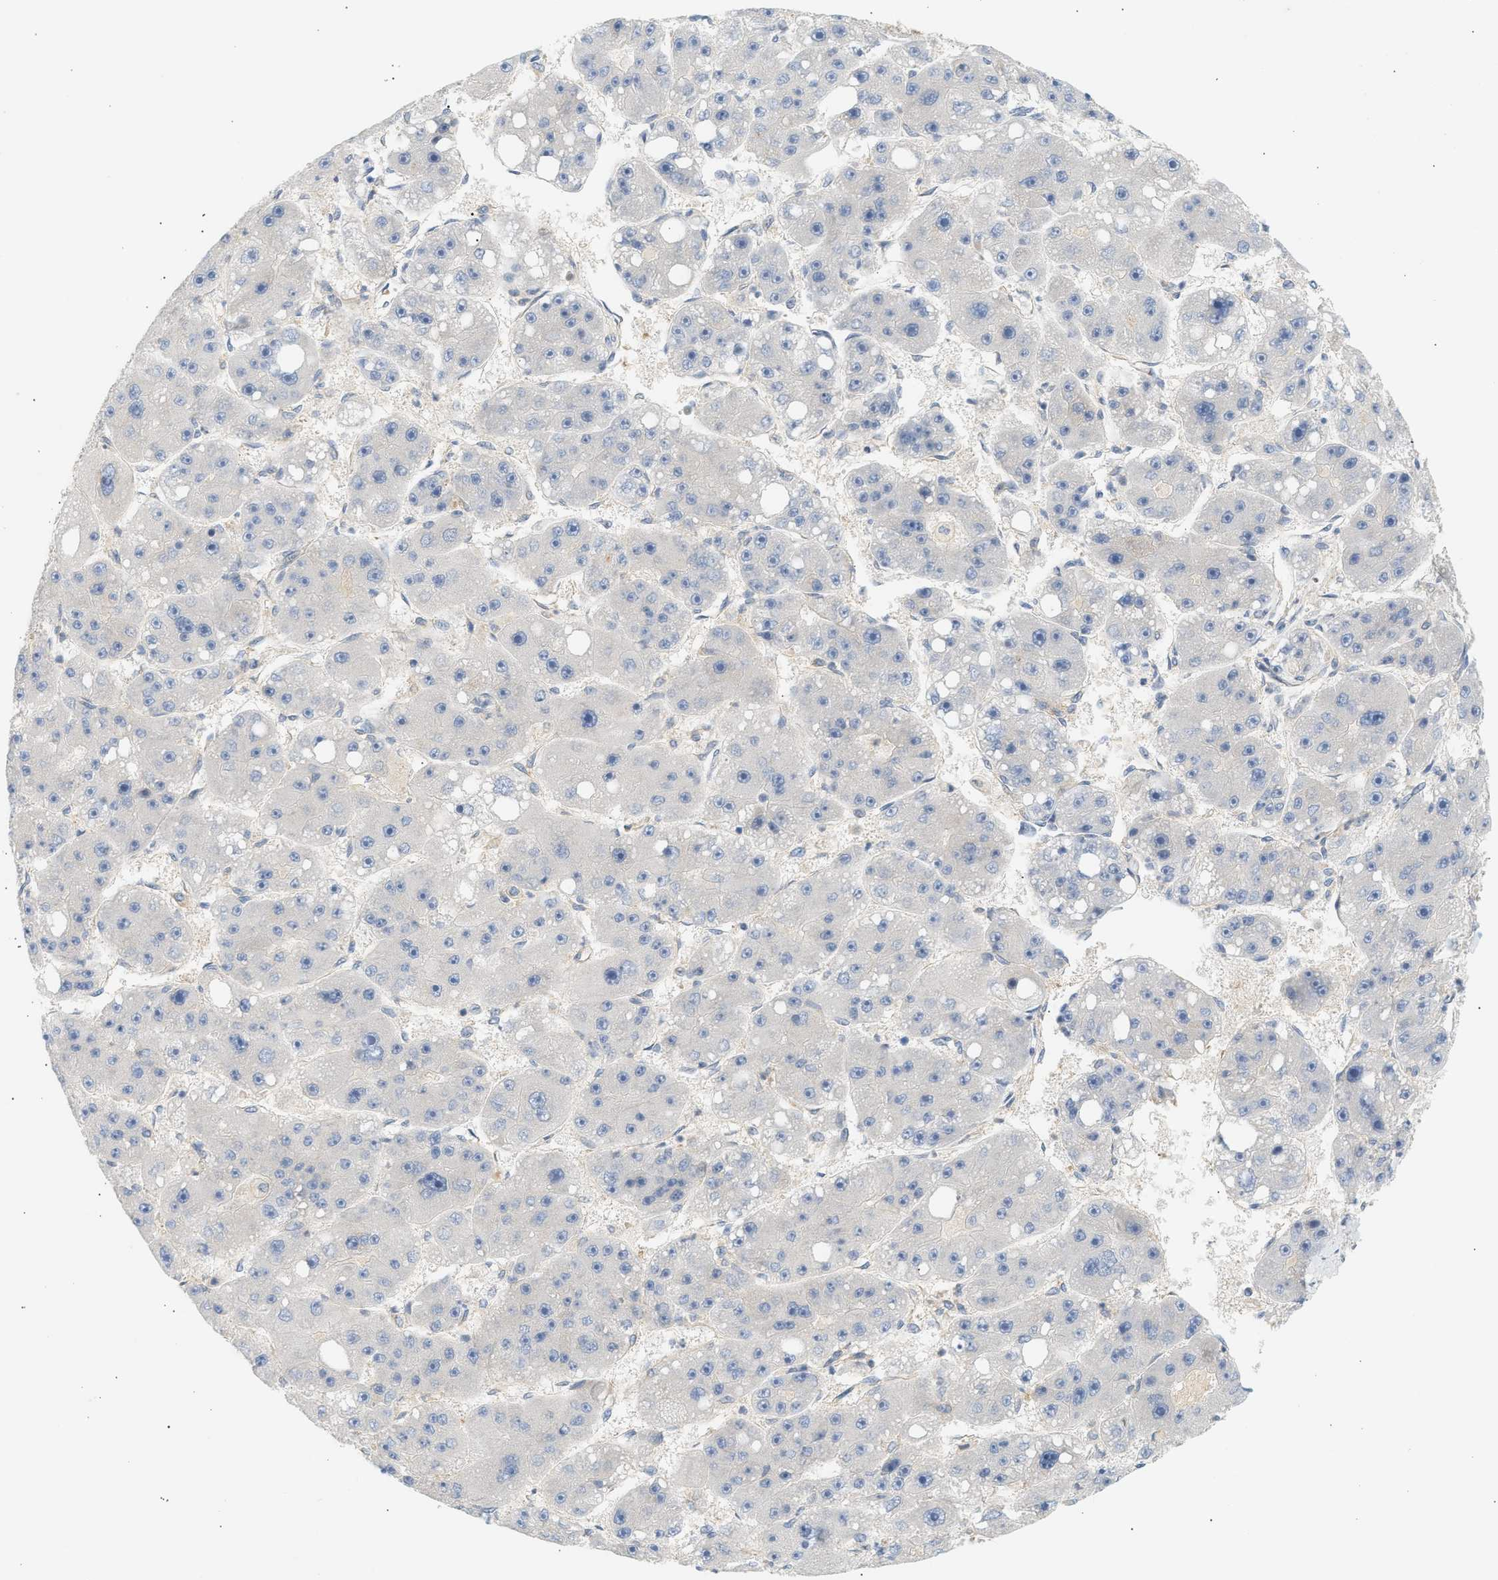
{"staining": {"intensity": "negative", "quantity": "none", "location": "none"}, "tissue": "liver cancer", "cell_type": "Tumor cells", "image_type": "cancer", "snomed": [{"axis": "morphology", "description": "Carcinoma, Hepatocellular, NOS"}, {"axis": "topography", "description": "Liver"}], "caption": "The immunohistochemistry (IHC) histopathology image has no significant expression in tumor cells of liver cancer tissue.", "gene": "PAFAH1B1", "patient": {"sex": "female", "age": 61}}